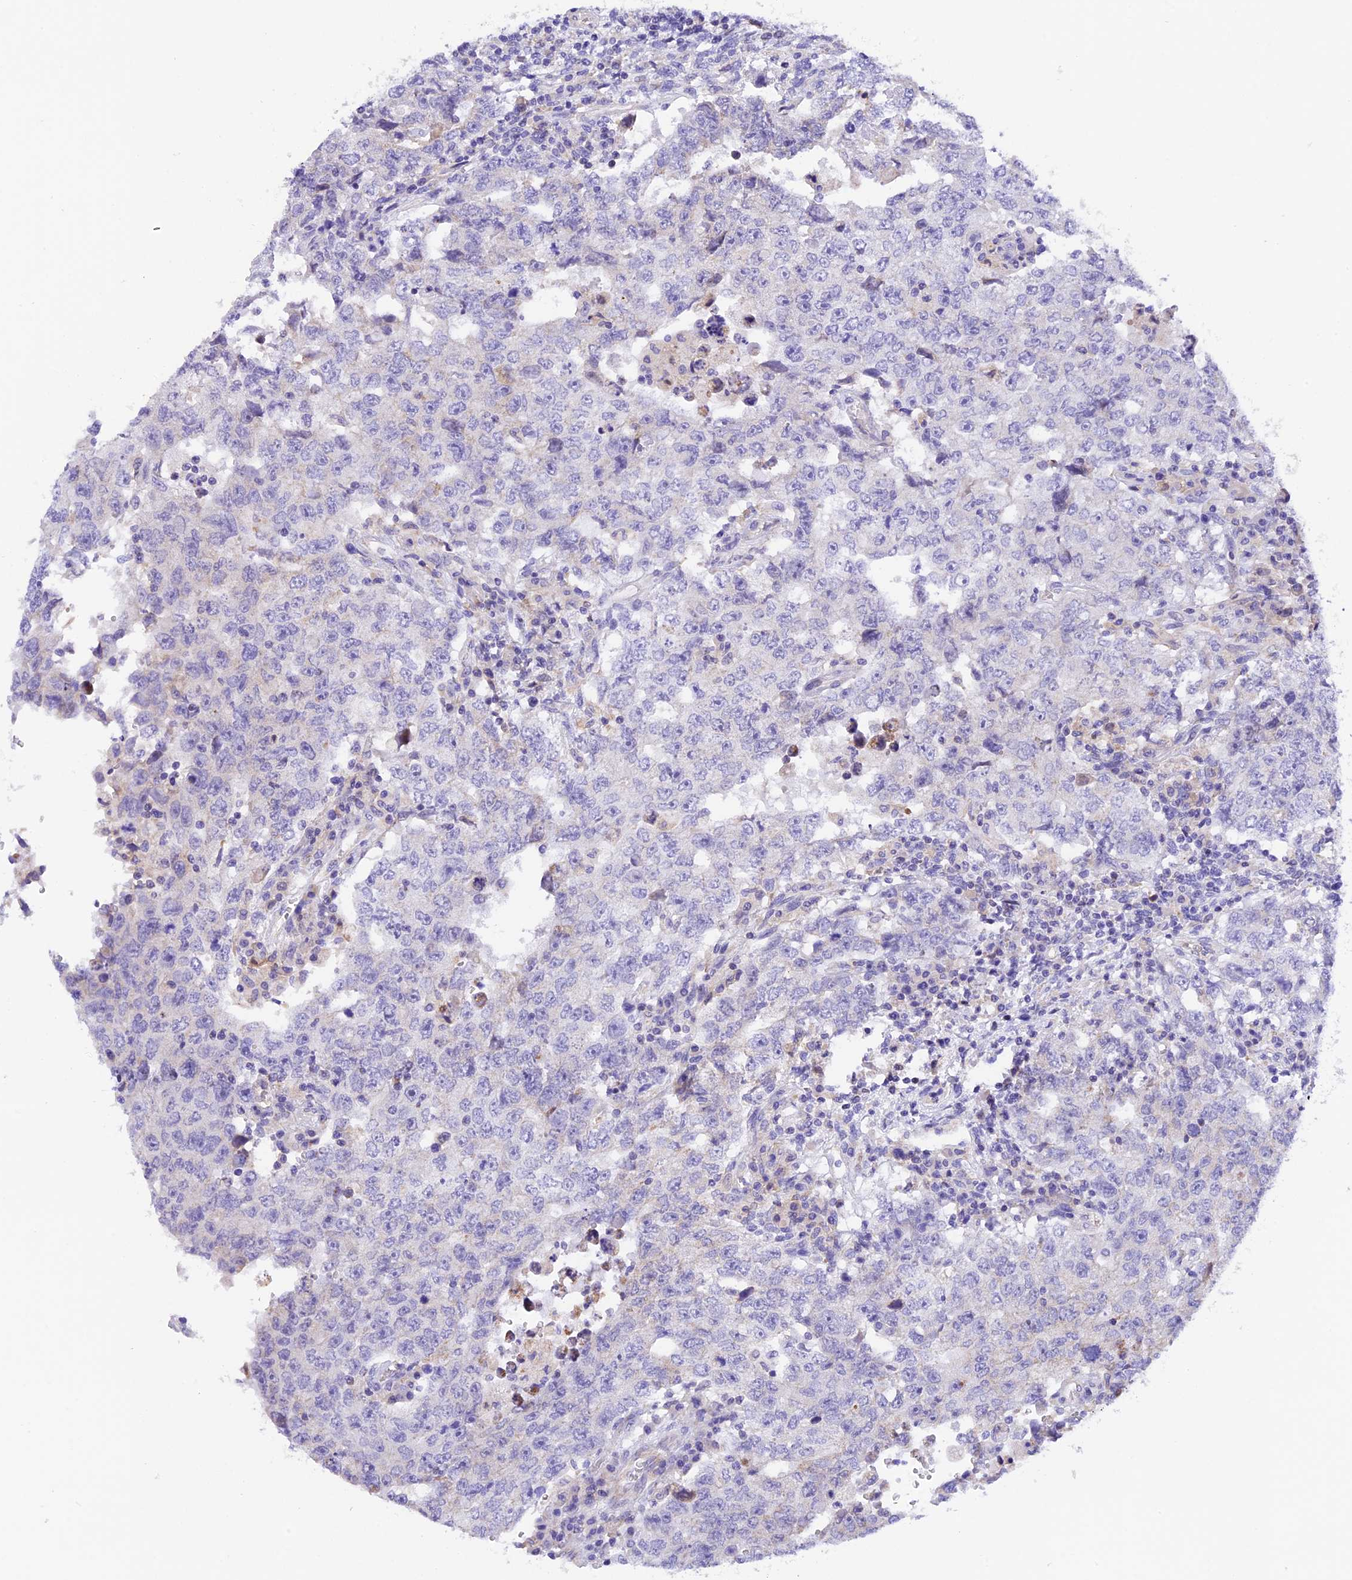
{"staining": {"intensity": "negative", "quantity": "none", "location": "none"}, "tissue": "testis cancer", "cell_type": "Tumor cells", "image_type": "cancer", "snomed": [{"axis": "morphology", "description": "Carcinoma, Embryonal, NOS"}, {"axis": "topography", "description": "Testis"}], "caption": "Tumor cells show no significant protein staining in testis cancer. Nuclei are stained in blue.", "gene": "COL6A5", "patient": {"sex": "male", "age": 26}}